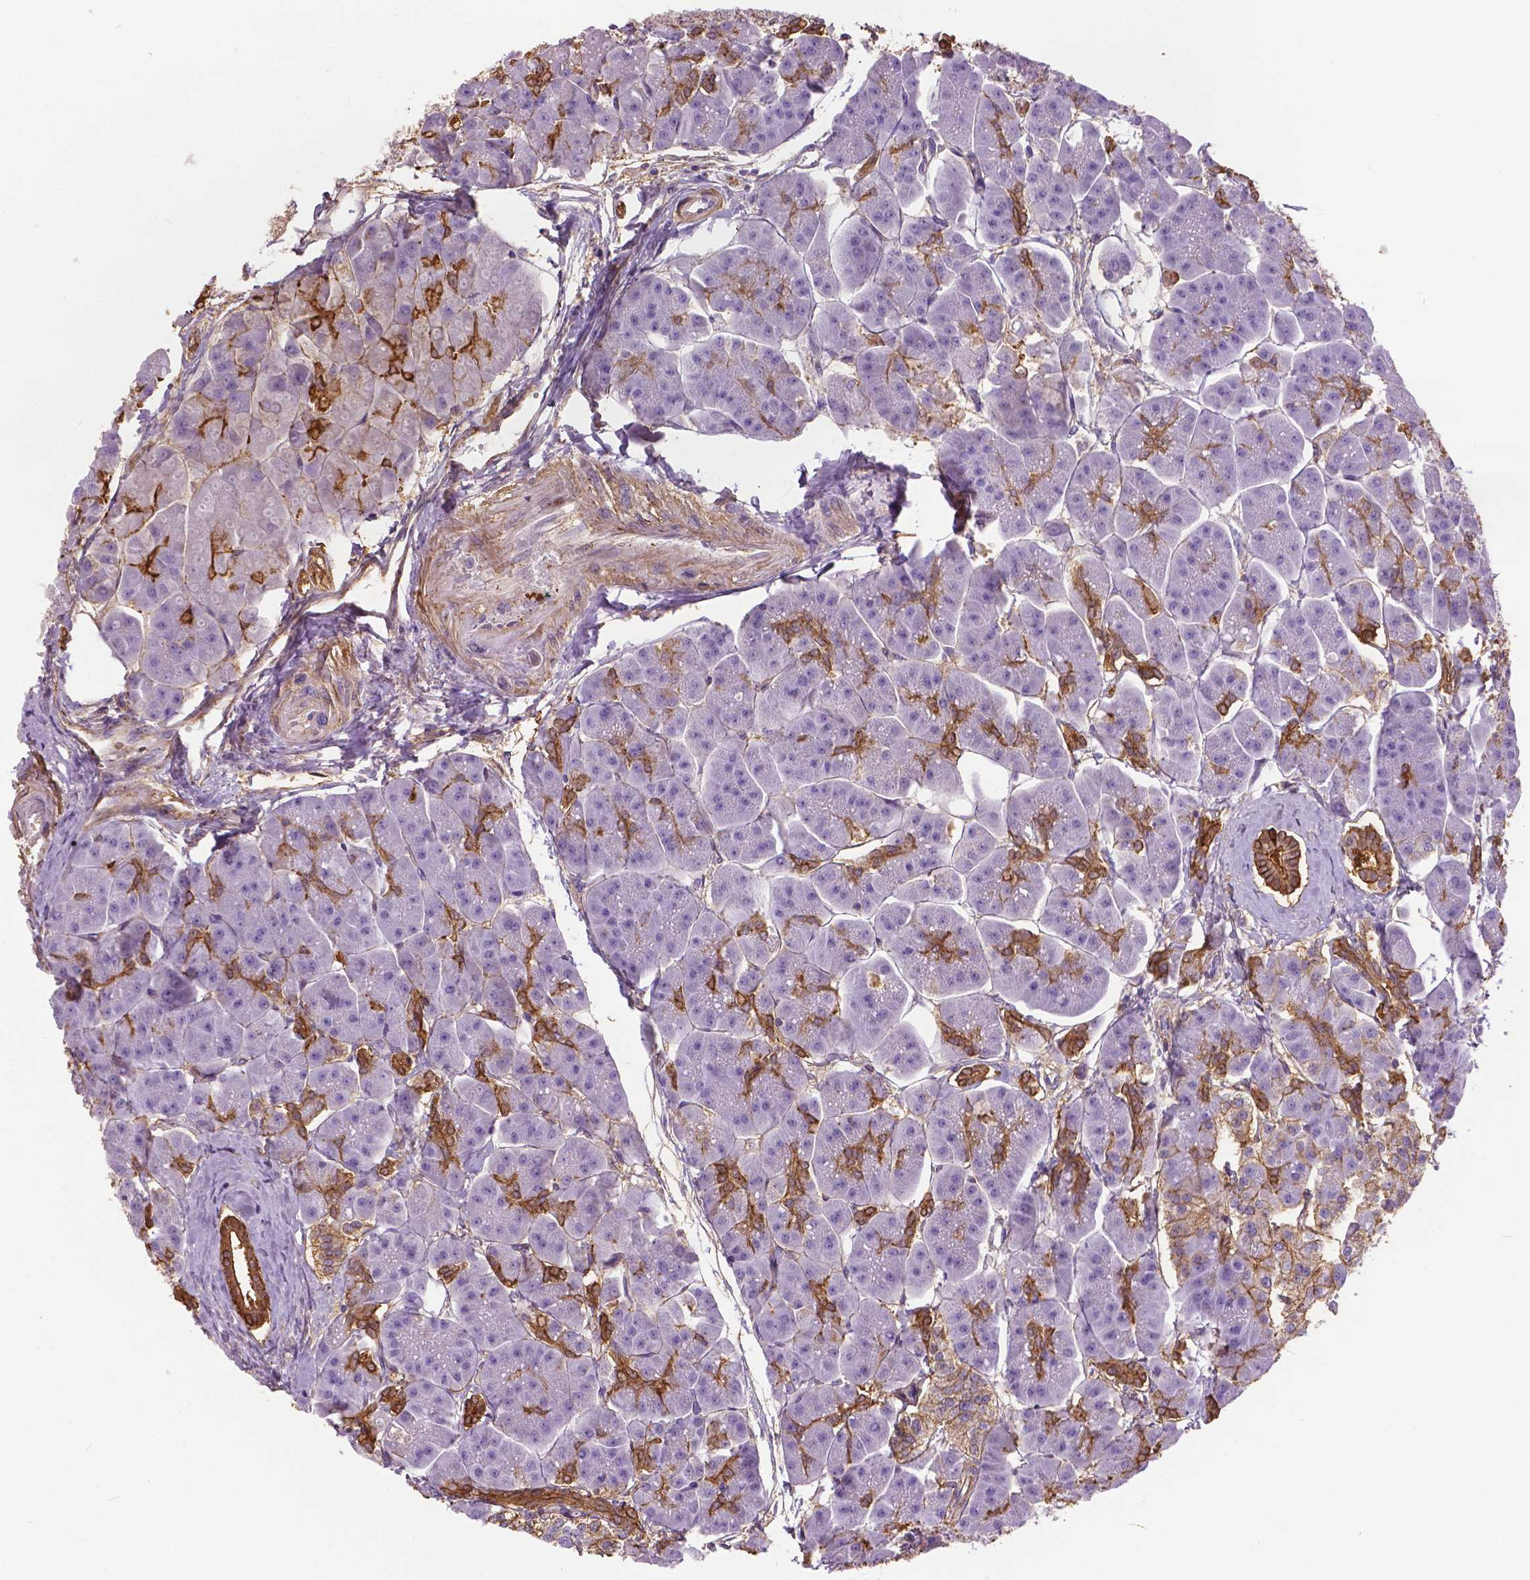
{"staining": {"intensity": "strong", "quantity": "<25%", "location": "cytoplasmic/membranous"}, "tissue": "pancreas", "cell_type": "Exocrine glandular cells", "image_type": "normal", "snomed": [{"axis": "morphology", "description": "Normal tissue, NOS"}, {"axis": "topography", "description": "Adipose tissue"}, {"axis": "topography", "description": "Pancreas"}, {"axis": "topography", "description": "Peripheral nerve tissue"}], "caption": "Approximately <25% of exocrine glandular cells in benign human pancreas reveal strong cytoplasmic/membranous protein positivity as visualized by brown immunohistochemical staining.", "gene": "ANXA13", "patient": {"sex": "female", "age": 58}}